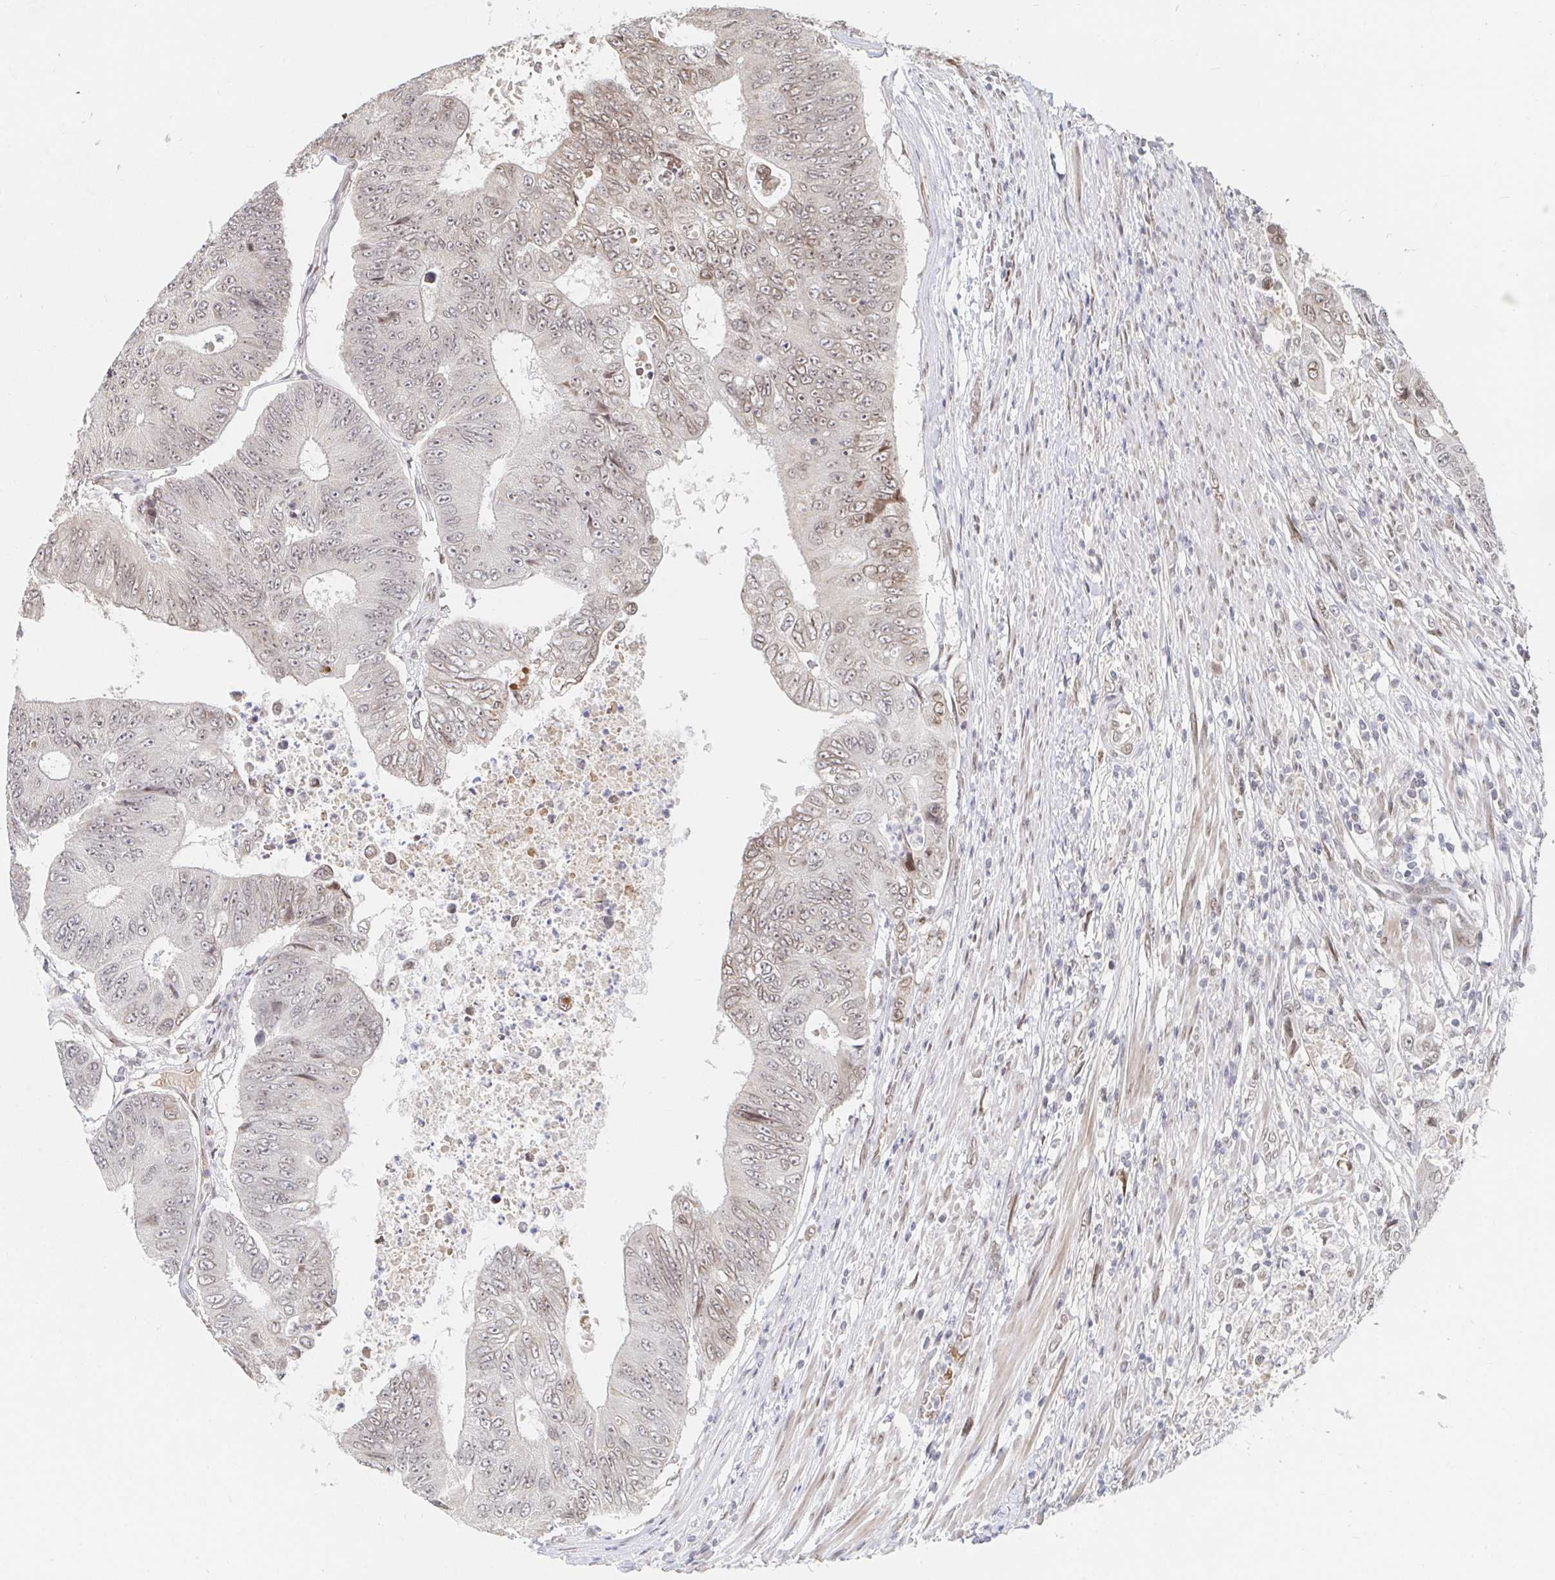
{"staining": {"intensity": "weak", "quantity": "25%-75%", "location": "nuclear"}, "tissue": "colorectal cancer", "cell_type": "Tumor cells", "image_type": "cancer", "snomed": [{"axis": "morphology", "description": "Adenocarcinoma, NOS"}, {"axis": "topography", "description": "Colon"}], "caption": "The photomicrograph exhibits immunohistochemical staining of colorectal adenocarcinoma. There is weak nuclear positivity is present in approximately 25%-75% of tumor cells.", "gene": "CHD2", "patient": {"sex": "female", "age": 48}}